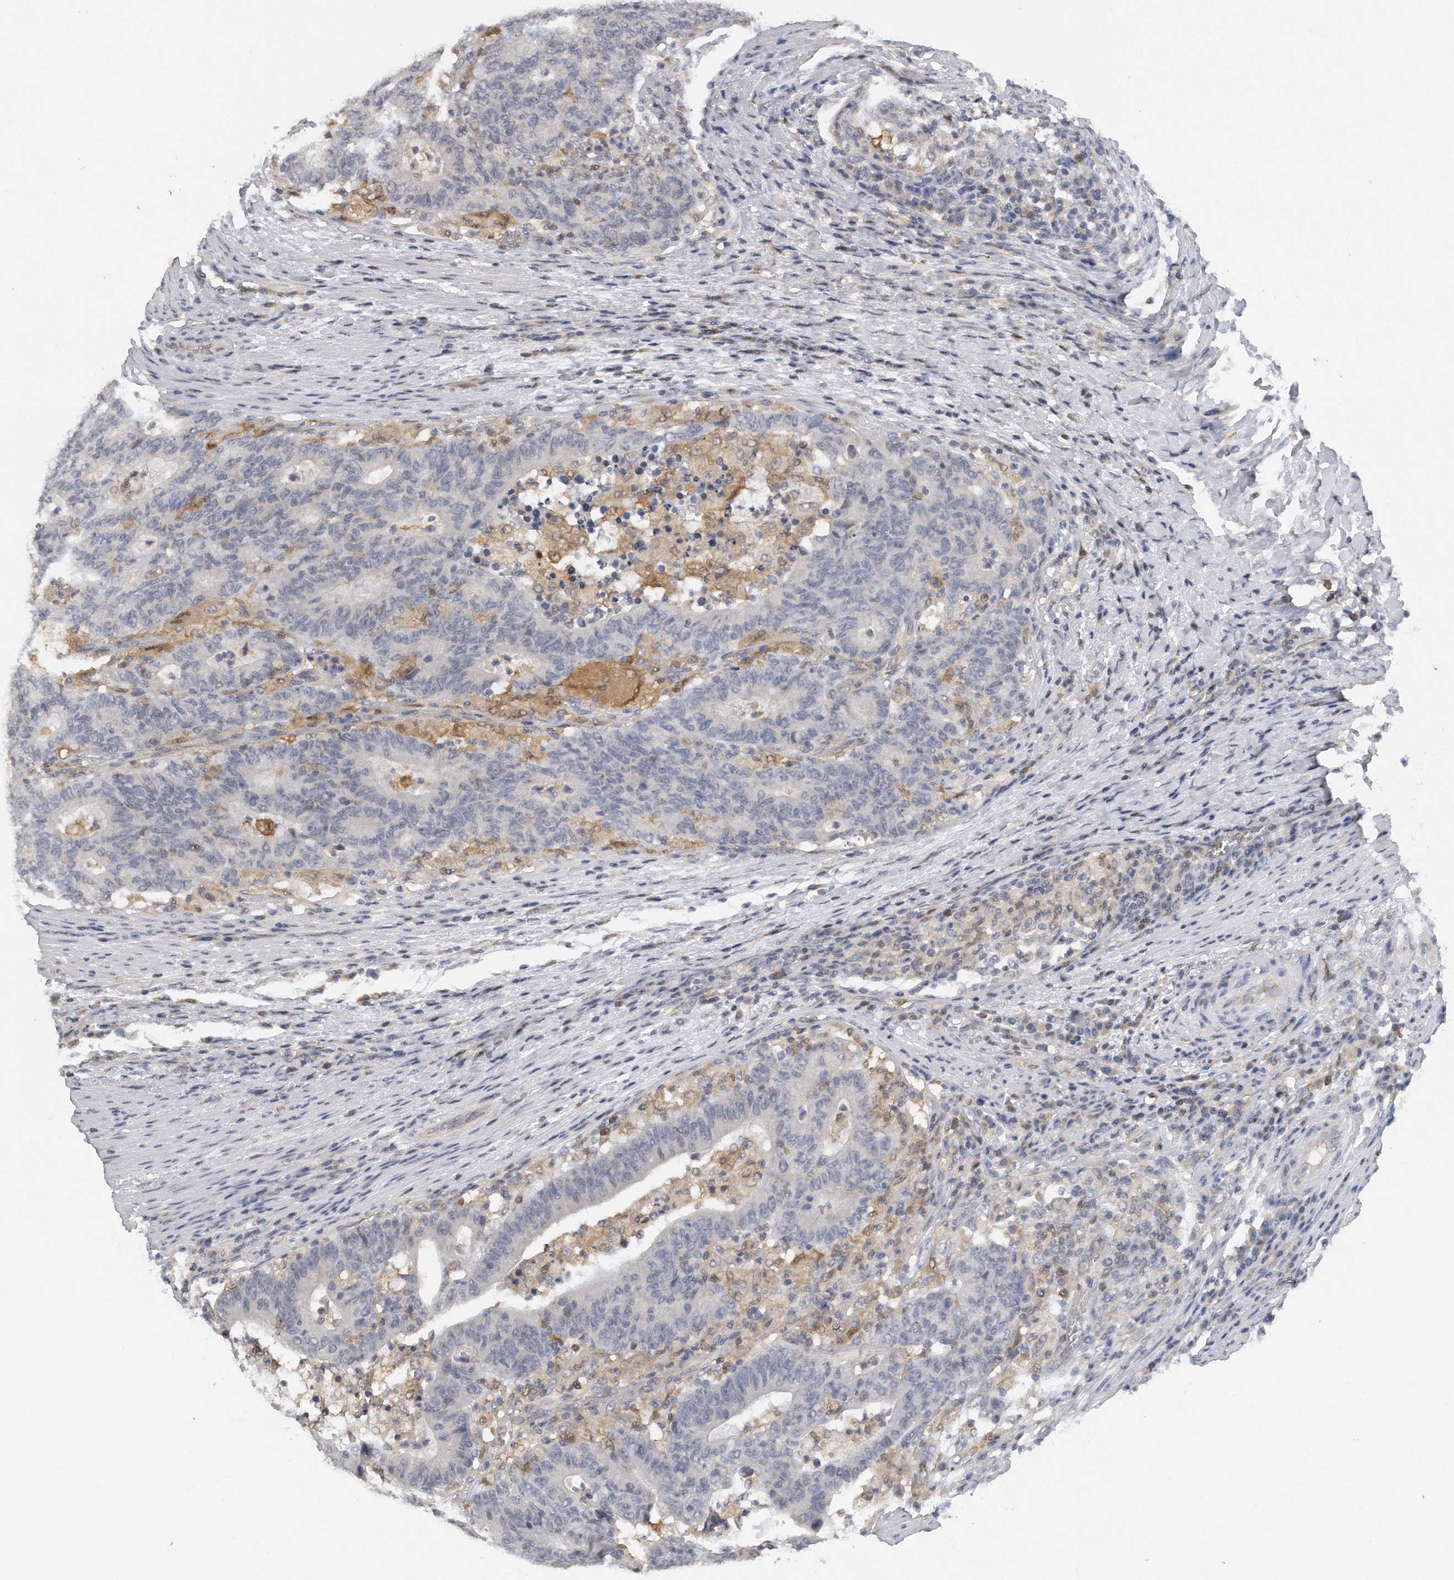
{"staining": {"intensity": "negative", "quantity": "none", "location": "none"}, "tissue": "colorectal cancer", "cell_type": "Tumor cells", "image_type": "cancer", "snomed": [{"axis": "morphology", "description": "Normal tissue, NOS"}, {"axis": "morphology", "description": "Adenocarcinoma, NOS"}, {"axis": "topography", "description": "Colon"}], "caption": "There is no significant expression in tumor cells of colorectal adenocarcinoma. The staining is performed using DAB (3,3'-diaminobenzidine) brown chromogen with nuclei counter-stained in using hematoxylin.", "gene": "CAMK1", "patient": {"sex": "female", "age": 75}}